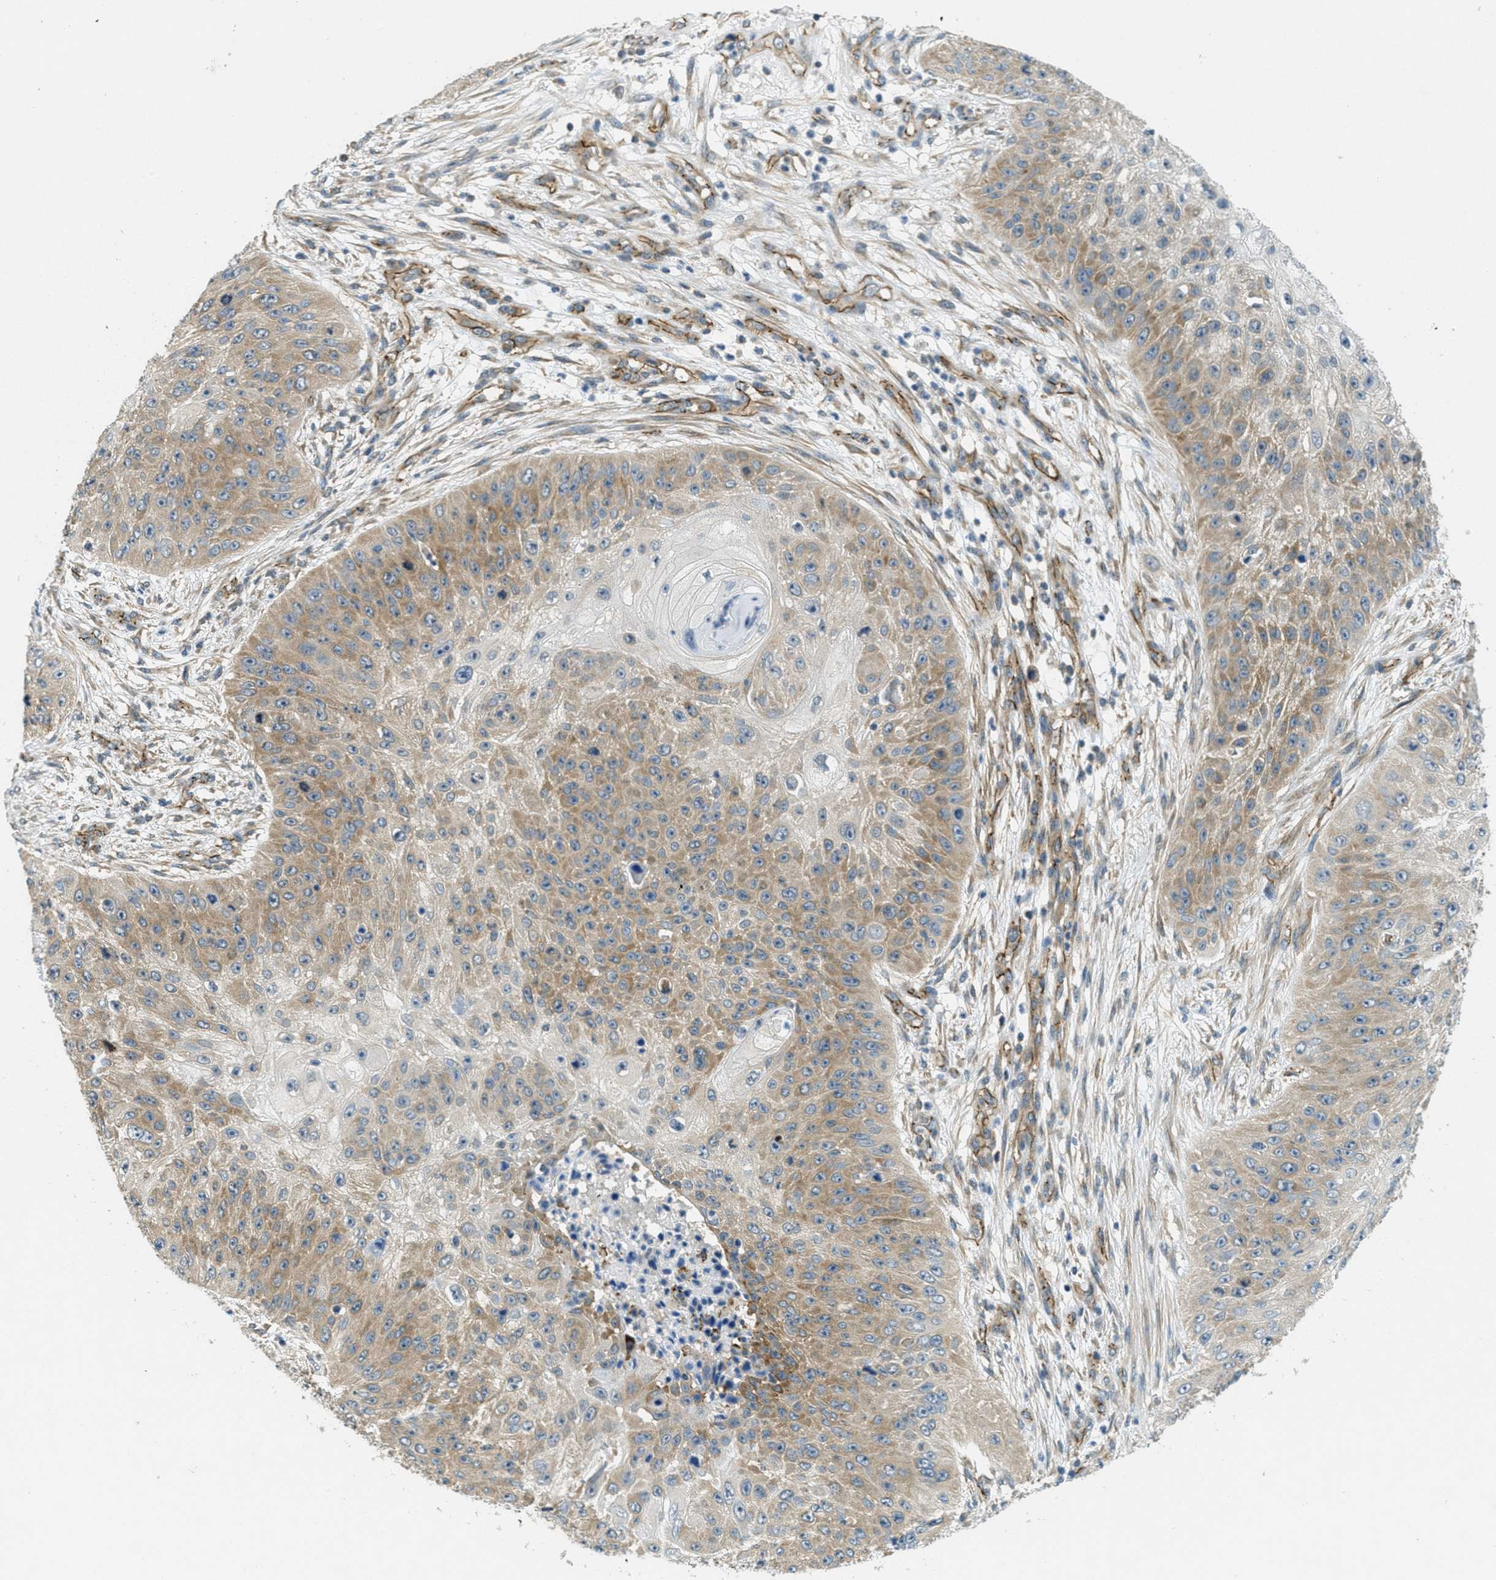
{"staining": {"intensity": "moderate", "quantity": "25%-75%", "location": "cytoplasmic/membranous"}, "tissue": "skin cancer", "cell_type": "Tumor cells", "image_type": "cancer", "snomed": [{"axis": "morphology", "description": "Squamous cell carcinoma, NOS"}, {"axis": "topography", "description": "Skin"}], "caption": "IHC micrograph of skin cancer stained for a protein (brown), which demonstrates medium levels of moderate cytoplasmic/membranous positivity in about 25%-75% of tumor cells.", "gene": "JCAD", "patient": {"sex": "female", "age": 80}}